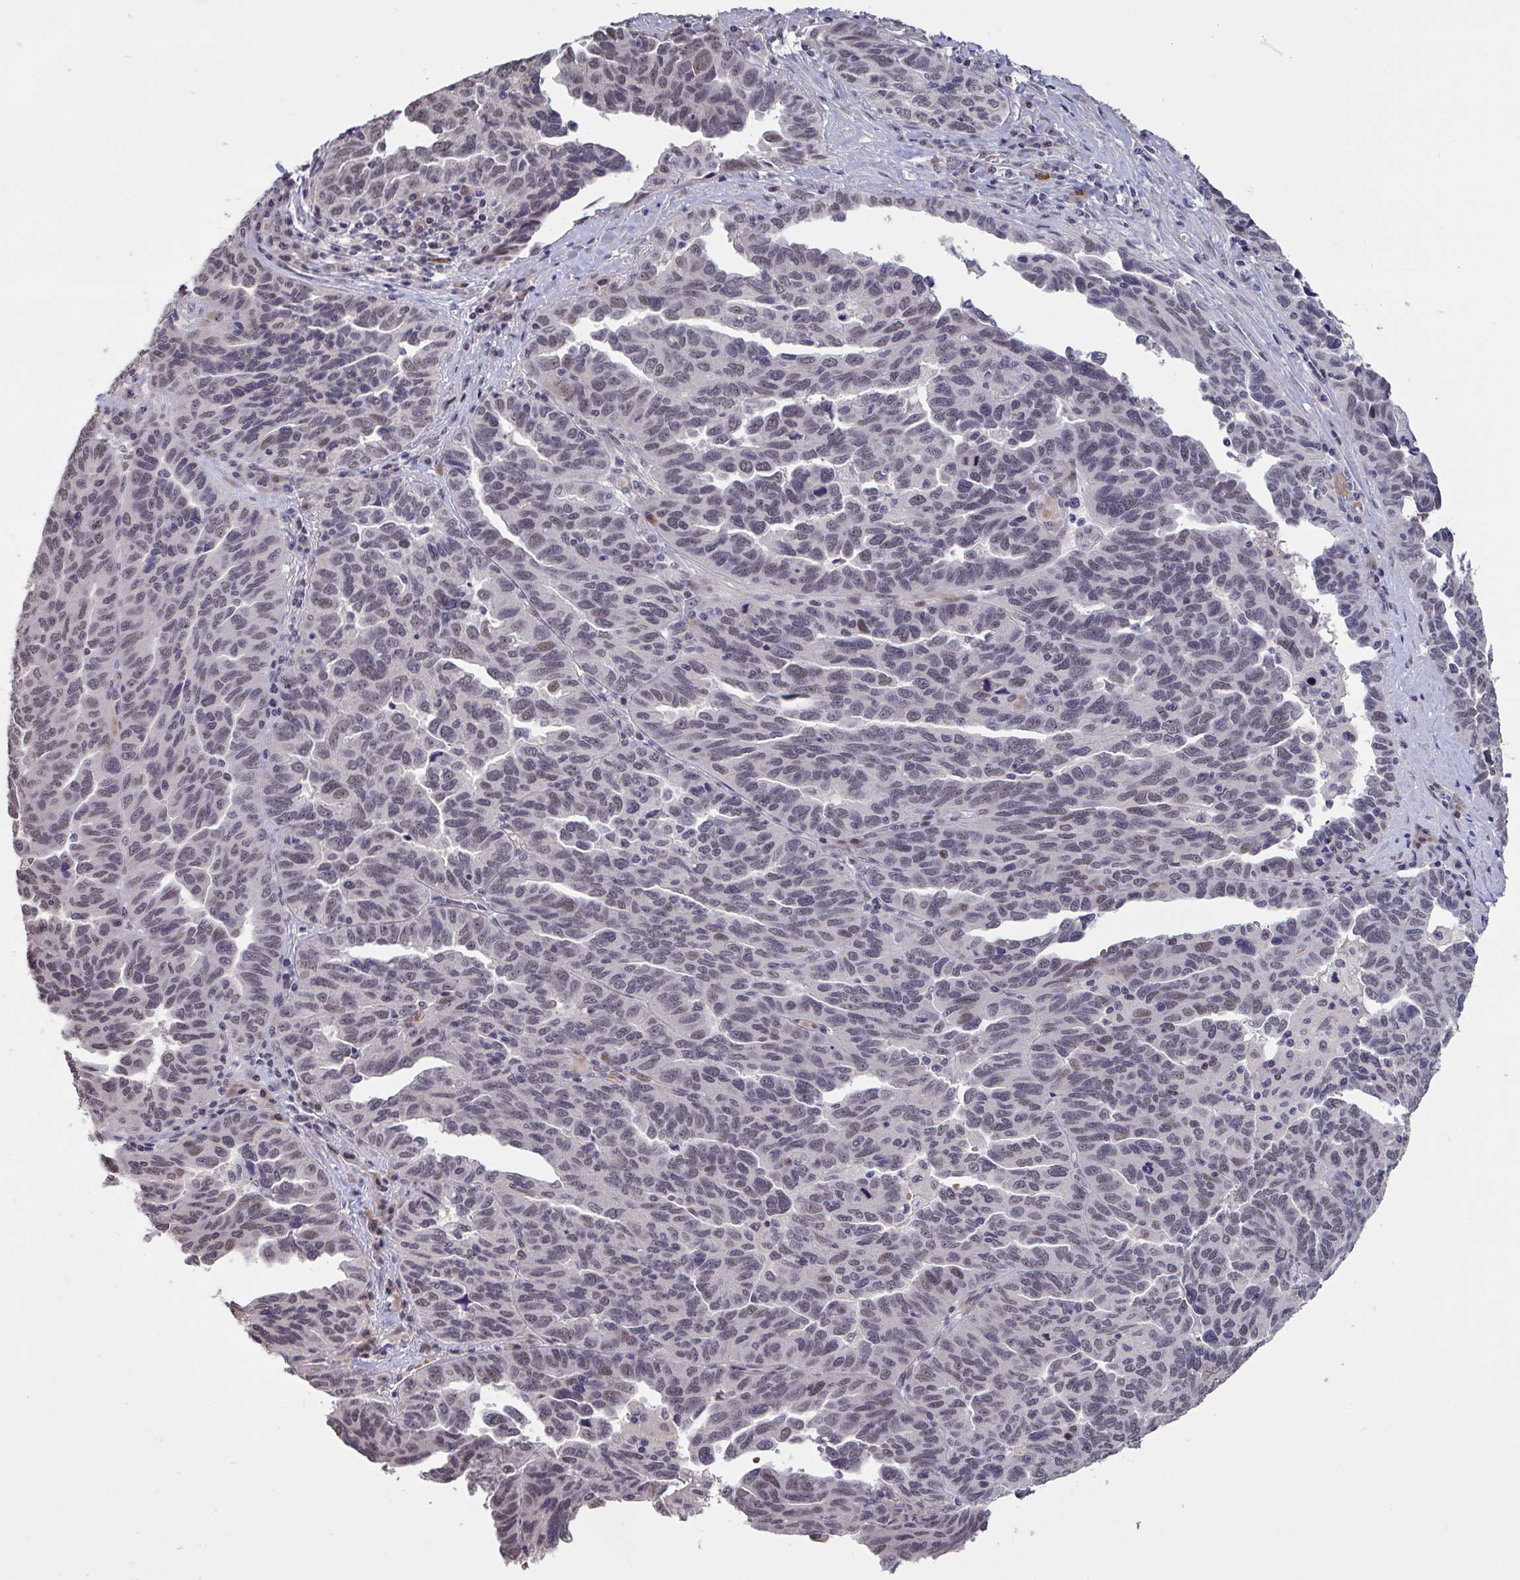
{"staining": {"intensity": "weak", "quantity": ">75%", "location": "nuclear"}, "tissue": "ovarian cancer", "cell_type": "Tumor cells", "image_type": "cancer", "snomed": [{"axis": "morphology", "description": "Cystadenocarcinoma, serous, NOS"}, {"axis": "topography", "description": "Ovary"}], "caption": "High-magnification brightfield microscopy of ovarian cancer stained with DAB (brown) and counterstained with hematoxylin (blue). tumor cells exhibit weak nuclear positivity is present in approximately>75% of cells. (DAB IHC, brown staining for protein, blue staining for nuclei).", "gene": "ZNF414", "patient": {"sex": "female", "age": 64}}